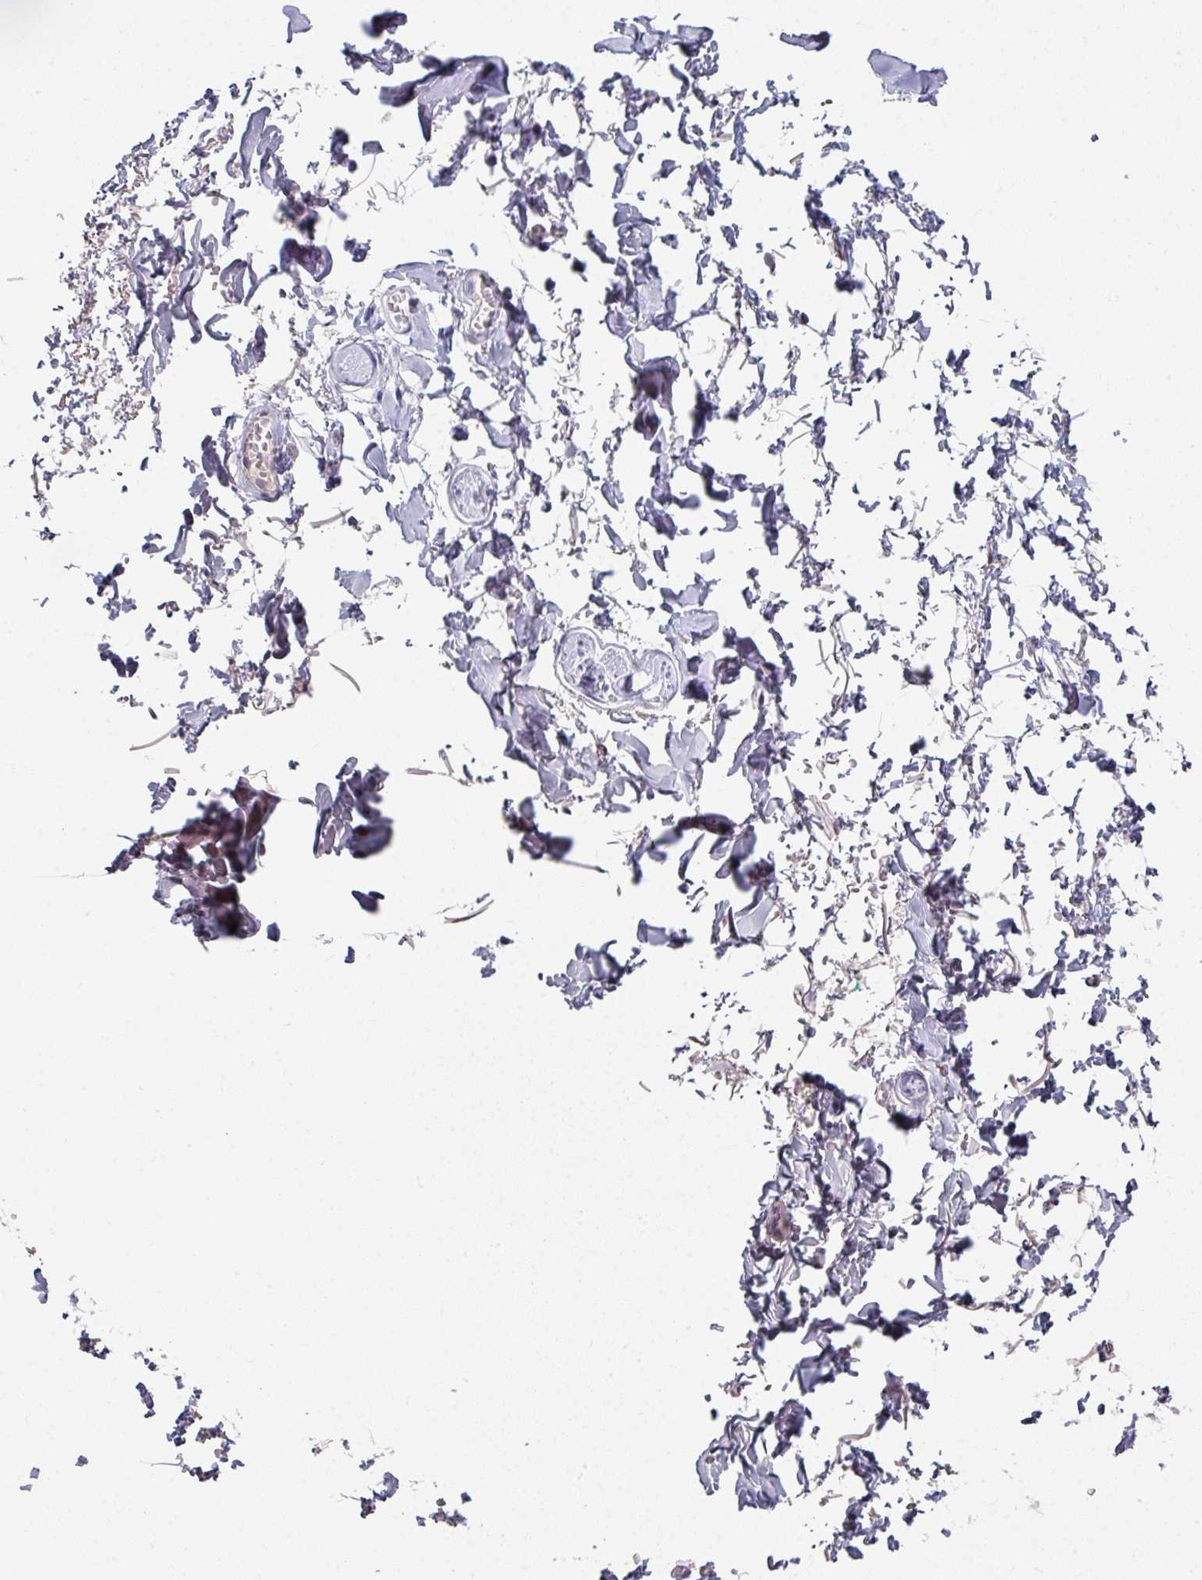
{"staining": {"intensity": "negative", "quantity": "none", "location": "none"}, "tissue": "adipose tissue", "cell_type": "Adipocytes", "image_type": "normal", "snomed": [{"axis": "morphology", "description": "Normal tissue, NOS"}, {"axis": "topography", "description": "Vulva"}, {"axis": "topography", "description": "Vagina"}, {"axis": "topography", "description": "Peripheral nerve tissue"}], "caption": "Immunohistochemical staining of unremarkable adipose tissue demonstrates no significant expression in adipocytes.", "gene": "NT5C1A", "patient": {"sex": "female", "age": 66}}